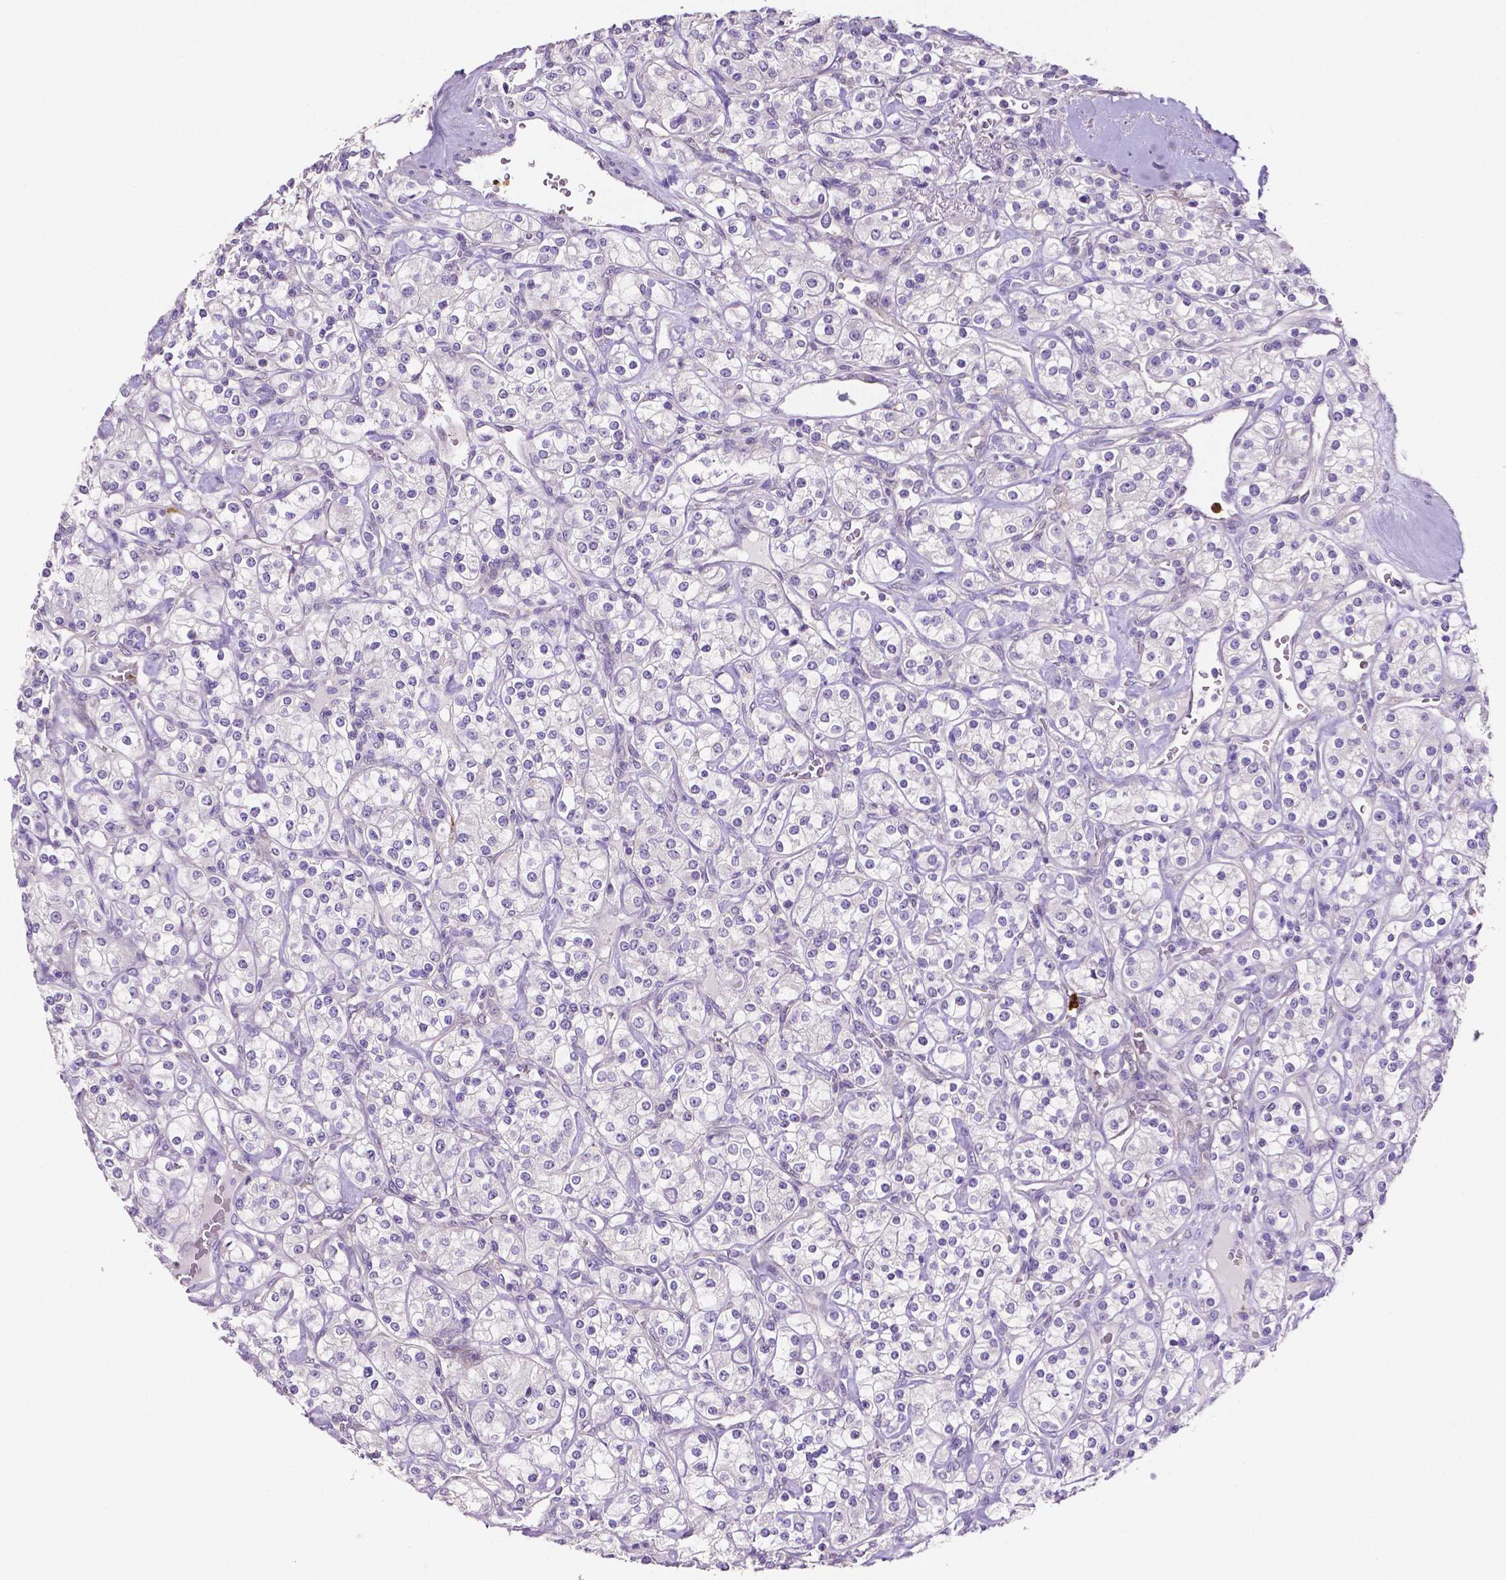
{"staining": {"intensity": "negative", "quantity": "none", "location": "none"}, "tissue": "renal cancer", "cell_type": "Tumor cells", "image_type": "cancer", "snomed": [{"axis": "morphology", "description": "Adenocarcinoma, NOS"}, {"axis": "topography", "description": "Kidney"}], "caption": "IHC of renal cancer shows no staining in tumor cells.", "gene": "MMP9", "patient": {"sex": "male", "age": 77}}